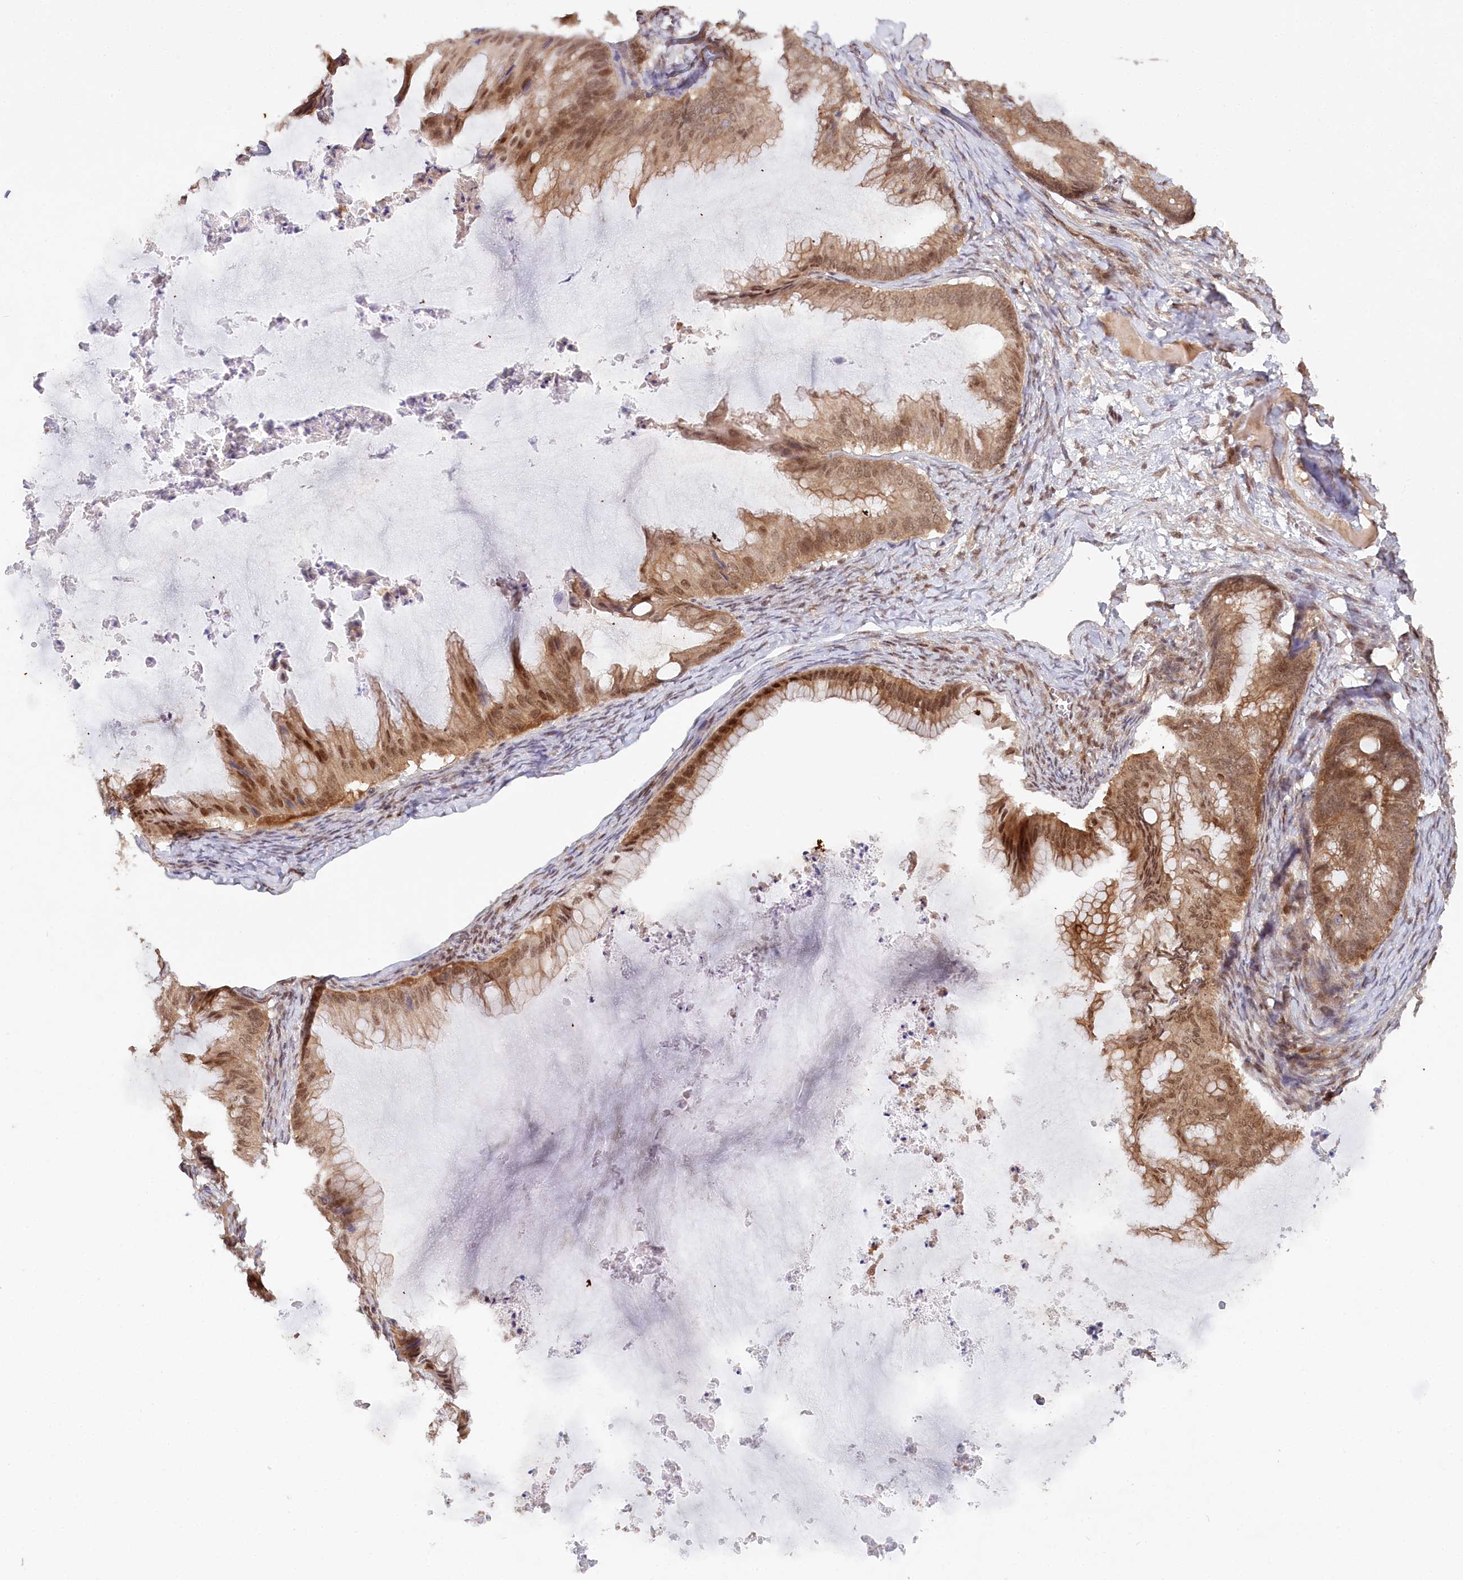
{"staining": {"intensity": "moderate", "quantity": ">75%", "location": "cytoplasmic/membranous,nuclear"}, "tissue": "ovarian cancer", "cell_type": "Tumor cells", "image_type": "cancer", "snomed": [{"axis": "morphology", "description": "Cystadenocarcinoma, mucinous, NOS"}, {"axis": "topography", "description": "Ovary"}], "caption": "Ovarian cancer stained with a brown dye demonstrates moderate cytoplasmic/membranous and nuclear positive expression in about >75% of tumor cells.", "gene": "CCDC65", "patient": {"sex": "female", "age": 71}}